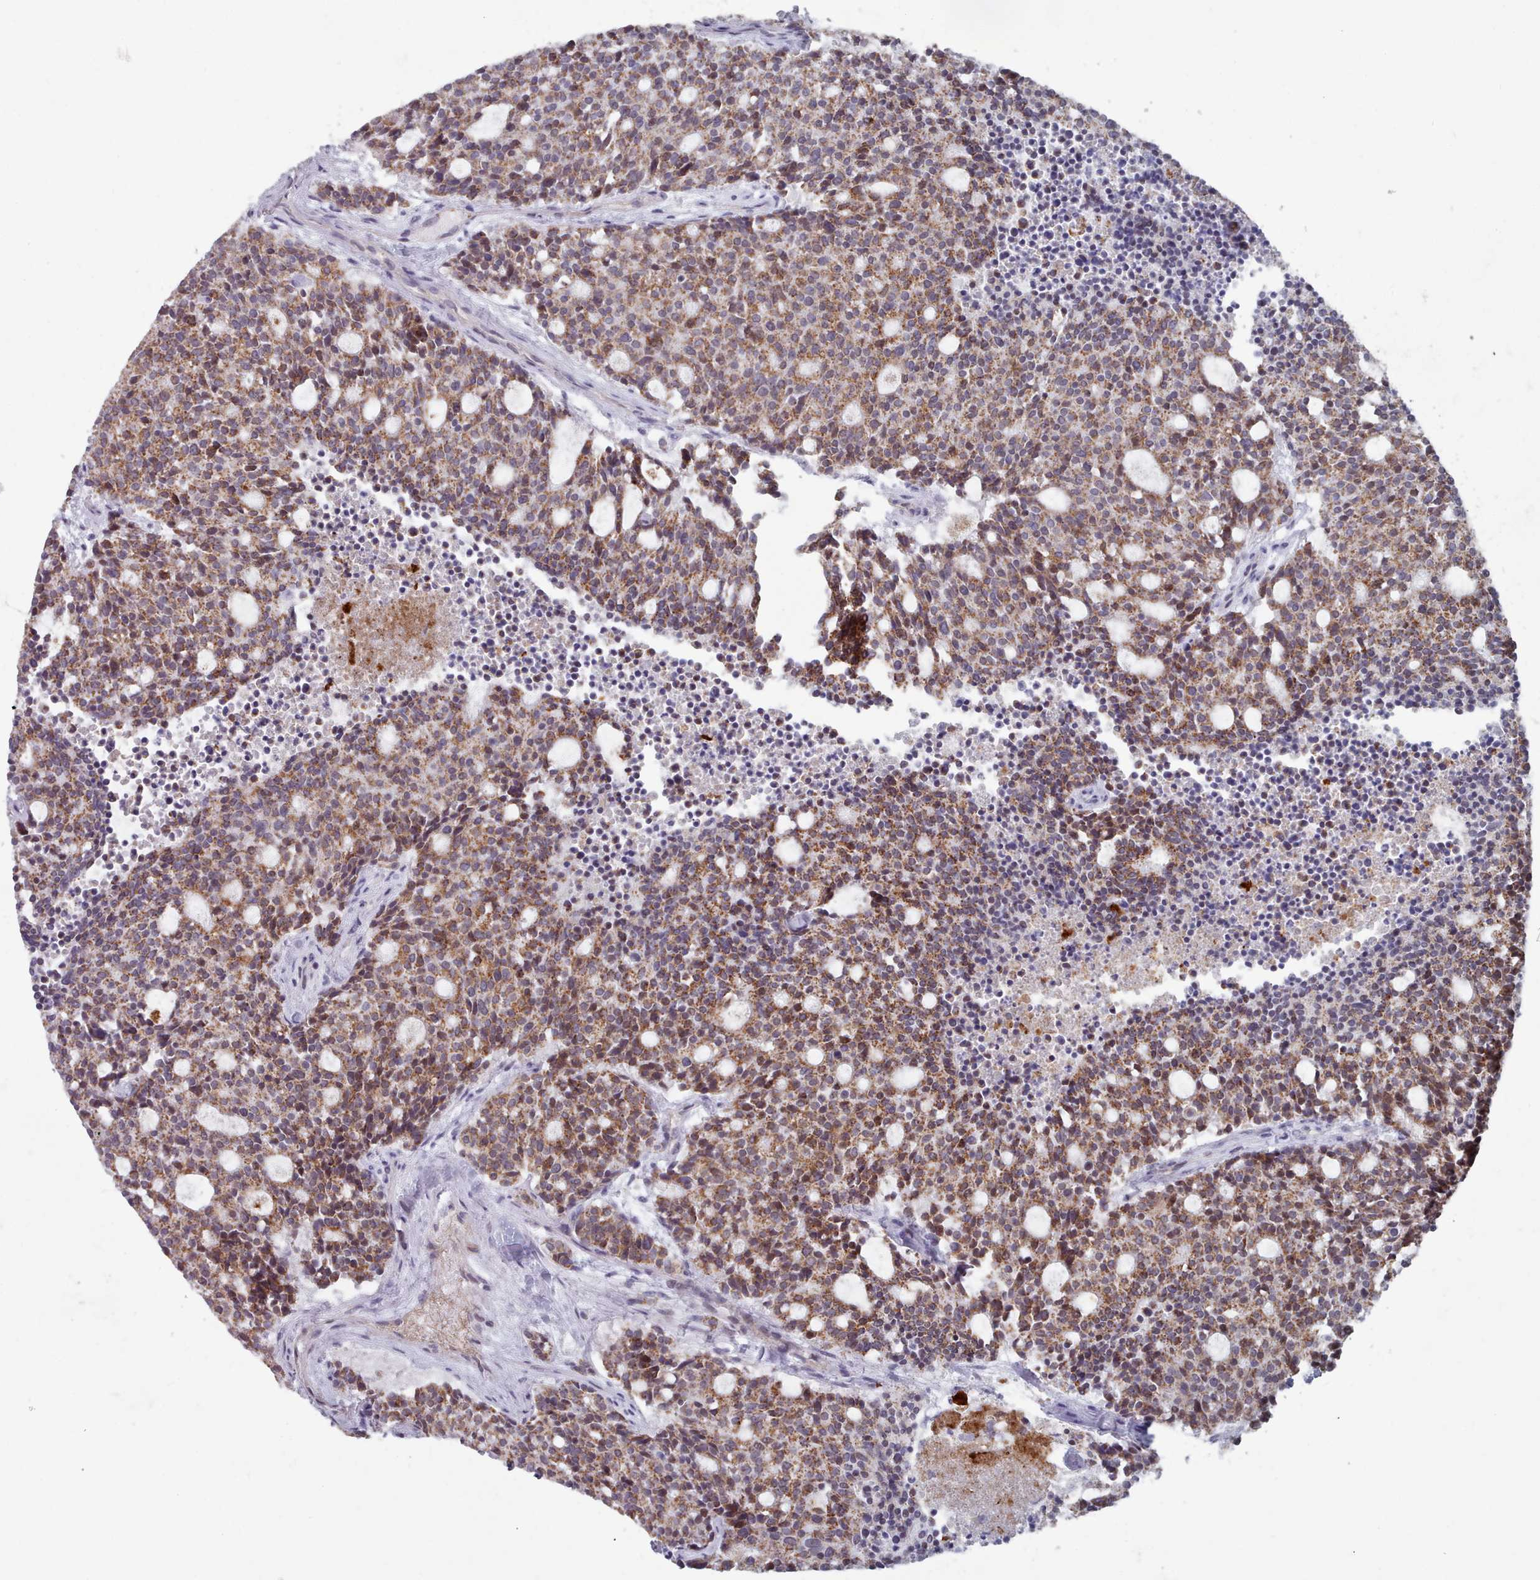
{"staining": {"intensity": "moderate", "quantity": ">75%", "location": "cytoplasmic/membranous"}, "tissue": "carcinoid", "cell_type": "Tumor cells", "image_type": "cancer", "snomed": [{"axis": "morphology", "description": "Carcinoid, malignant, NOS"}, {"axis": "topography", "description": "Pancreas"}], "caption": "Carcinoid (malignant) tissue exhibits moderate cytoplasmic/membranous expression in about >75% of tumor cells, visualized by immunohistochemistry.", "gene": "TRARG1", "patient": {"sex": "female", "age": 54}}